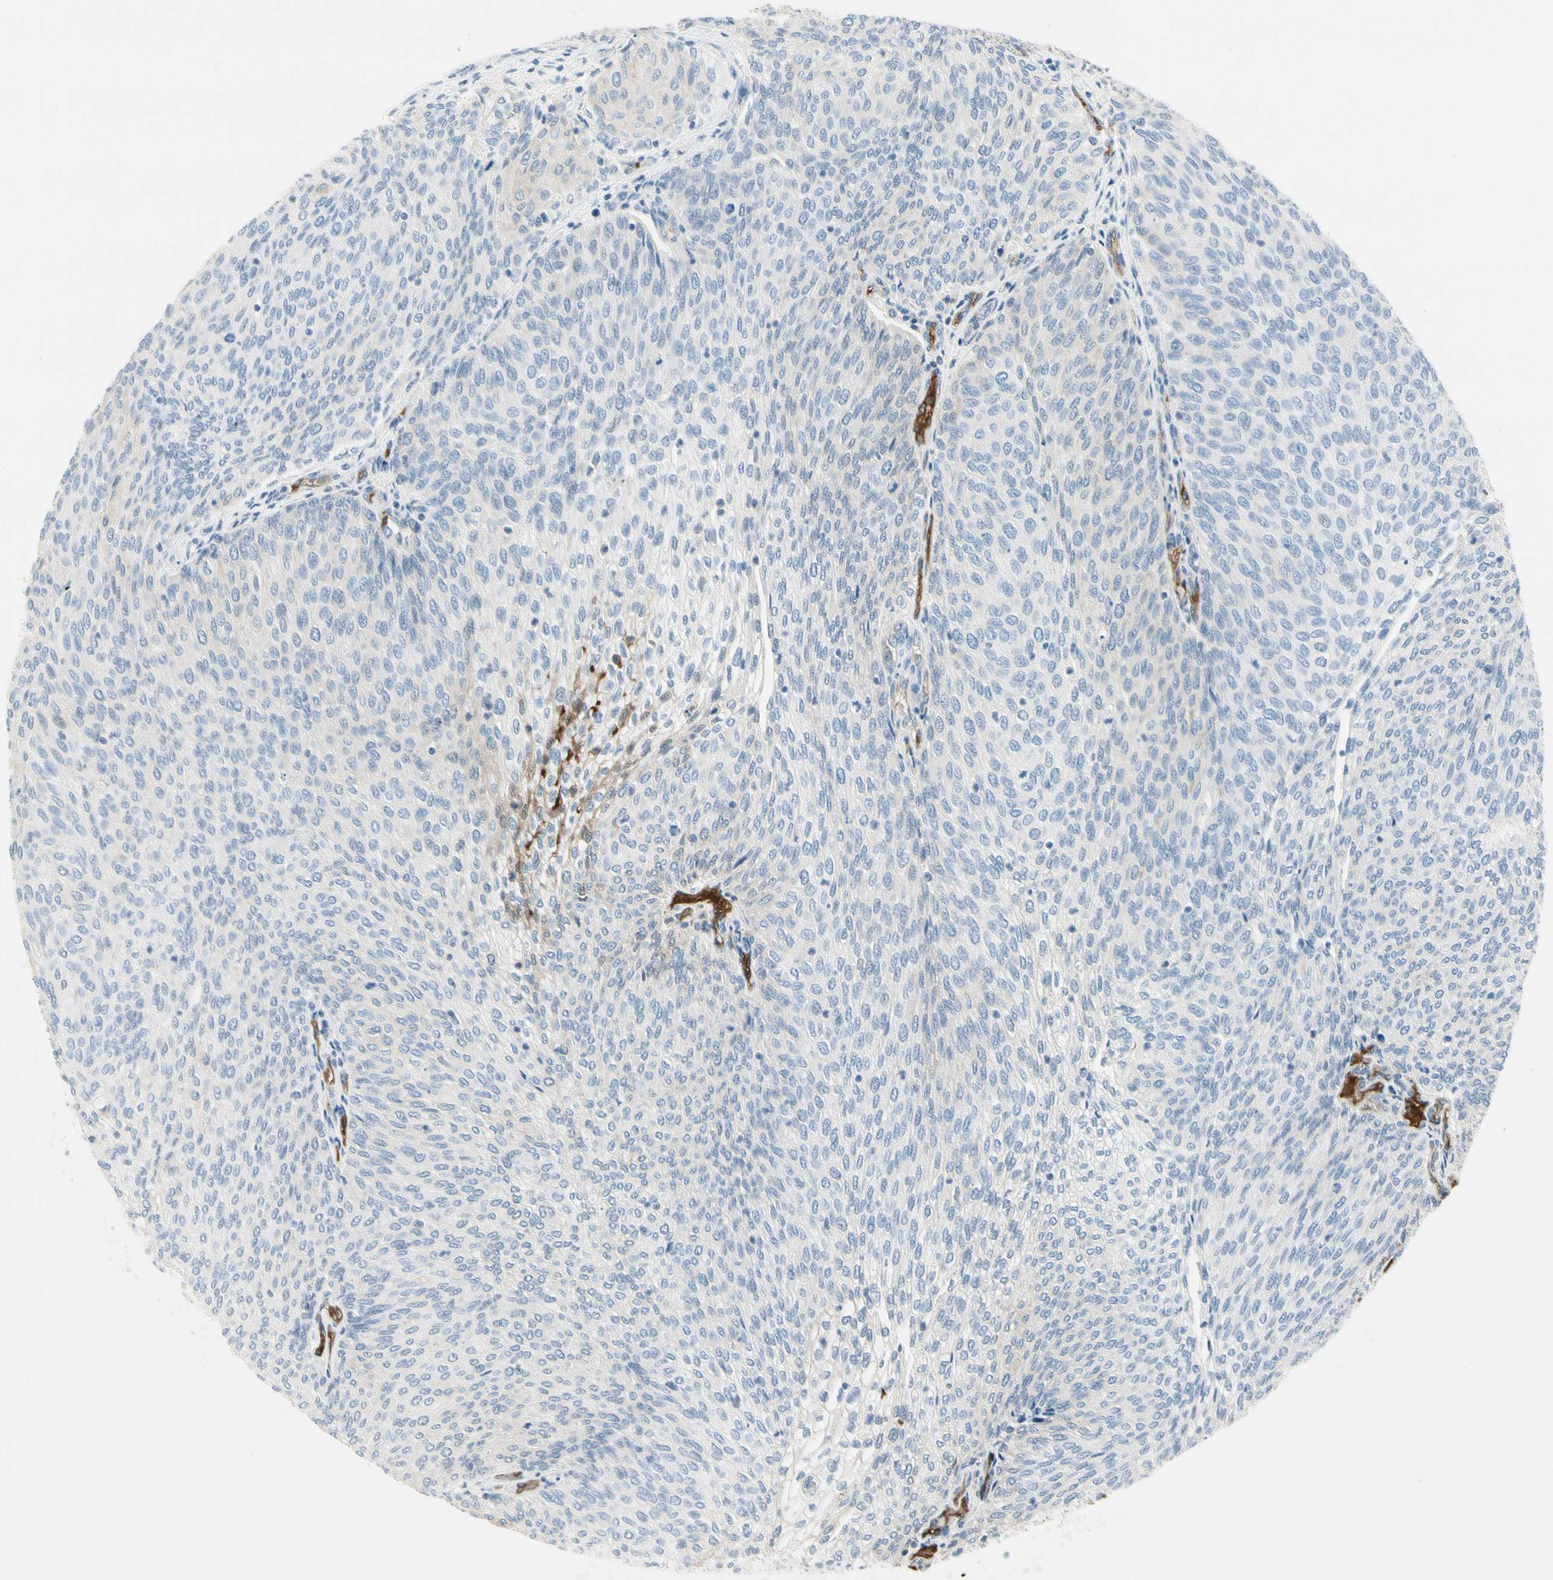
{"staining": {"intensity": "negative", "quantity": "none", "location": "none"}, "tissue": "urothelial cancer", "cell_type": "Tumor cells", "image_type": "cancer", "snomed": [{"axis": "morphology", "description": "Urothelial carcinoma, Low grade"}, {"axis": "topography", "description": "Urinary bladder"}], "caption": "A high-resolution histopathology image shows immunohistochemistry staining of urothelial cancer, which displays no significant staining in tumor cells. (Brightfield microscopy of DAB IHC at high magnification).", "gene": "CA1", "patient": {"sex": "female", "age": 79}}